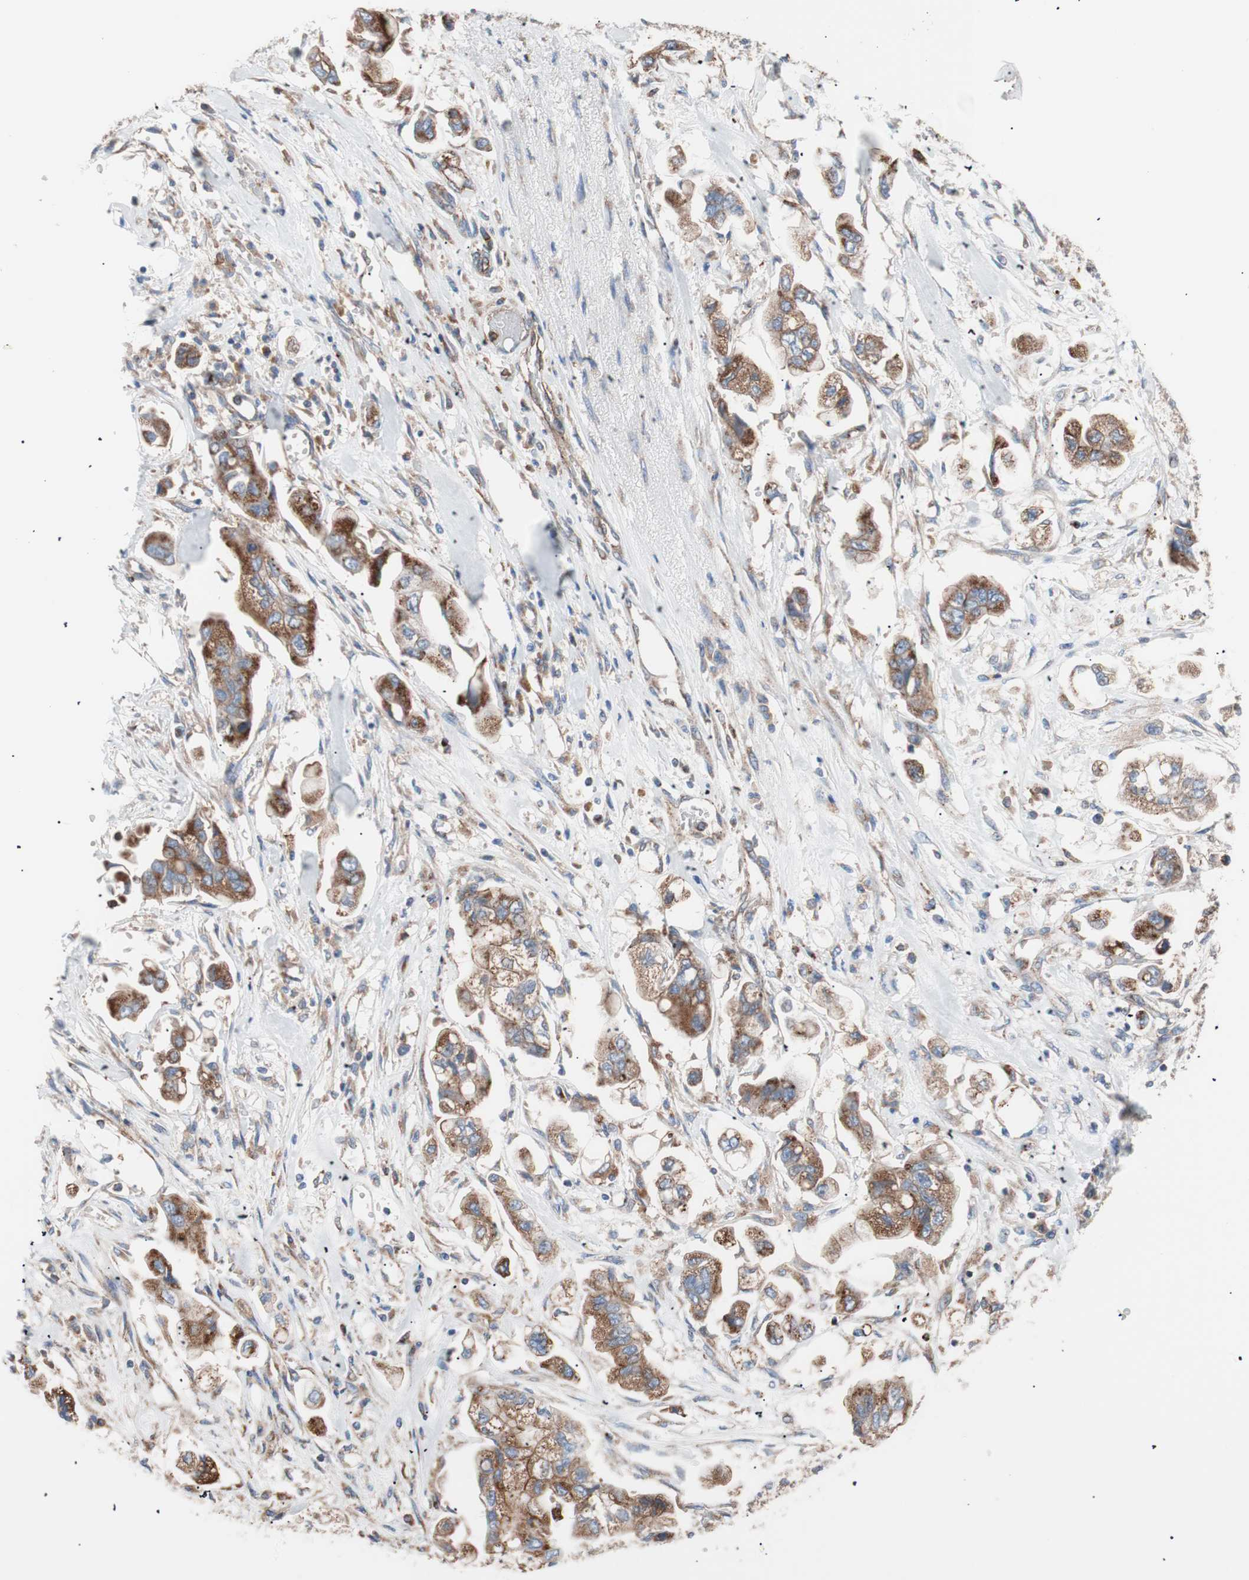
{"staining": {"intensity": "moderate", "quantity": ">75%", "location": "cytoplasmic/membranous"}, "tissue": "stomach cancer", "cell_type": "Tumor cells", "image_type": "cancer", "snomed": [{"axis": "morphology", "description": "Adenocarcinoma, NOS"}, {"axis": "topography", "description": "Stomach"}], "caption": "Adenocarcinoma (stomach) tissue exhibits moderate cytoplasmic/membranous expression in about >75% of tumor cells, visualized by immunohistochemistry.", "gene": "FLOT2", "patient": {"sex": "male", "age": 62}}